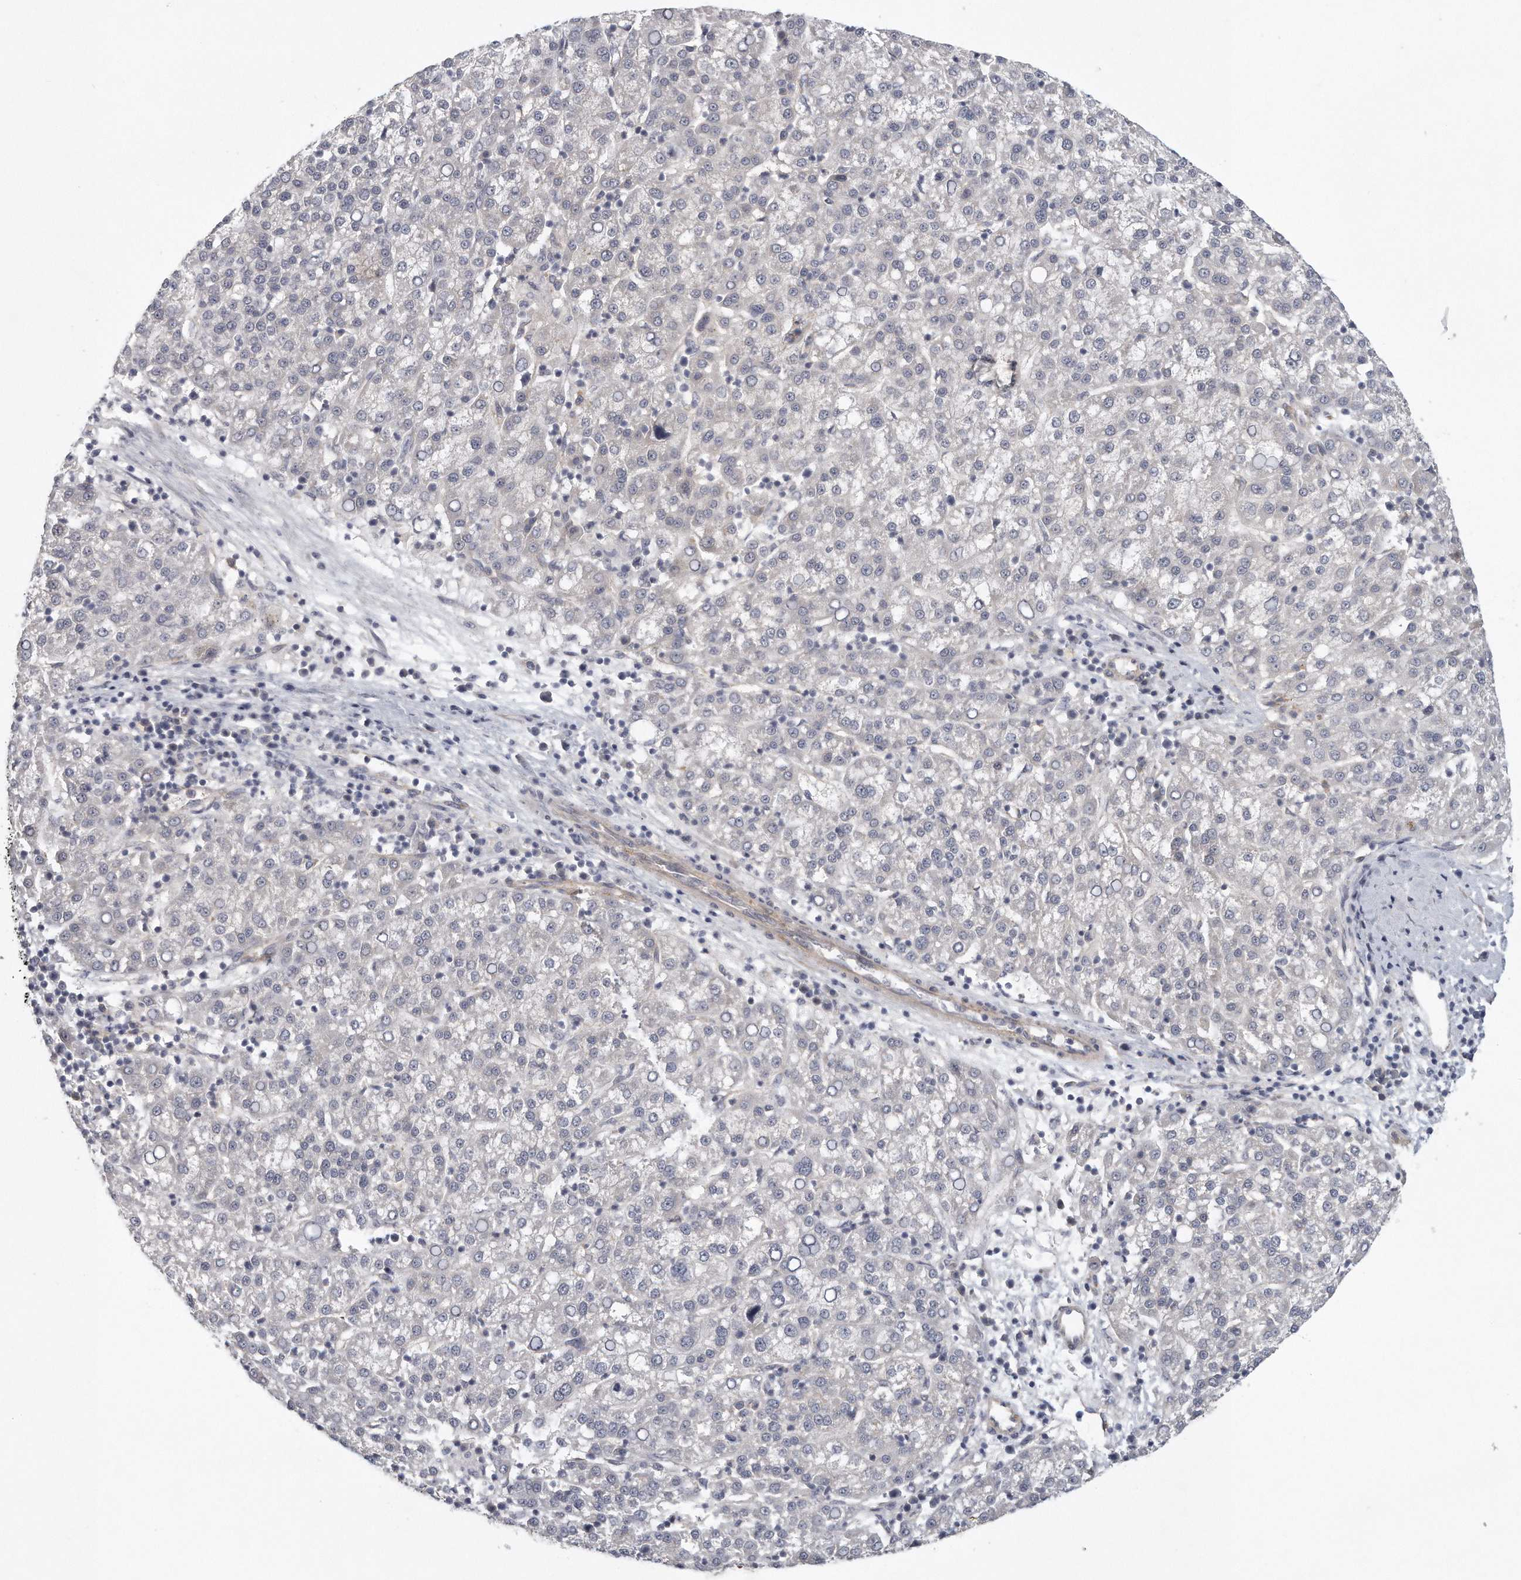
{"staining": {"intensity": "negative", "quantity": "none", "location": "none"}, "tissue": "liver cancer", "cell_type": "Tumor cells", "image_type": "cancer", "snomed": [{"axis": "morphology", "description": "Carcinoma, Hepatocellular, NOS"}, {"axis": "topography", "description": "Liver"}], "caption": "Immunohistochemistry (IHC) histopathology image of human hepatocellular carcinoma (liver) stained for a protein (brown), which exhibits no positivity in tumor cells.", "gene": "MTERF4", "patient": {"sex": "female", "age": 58}}